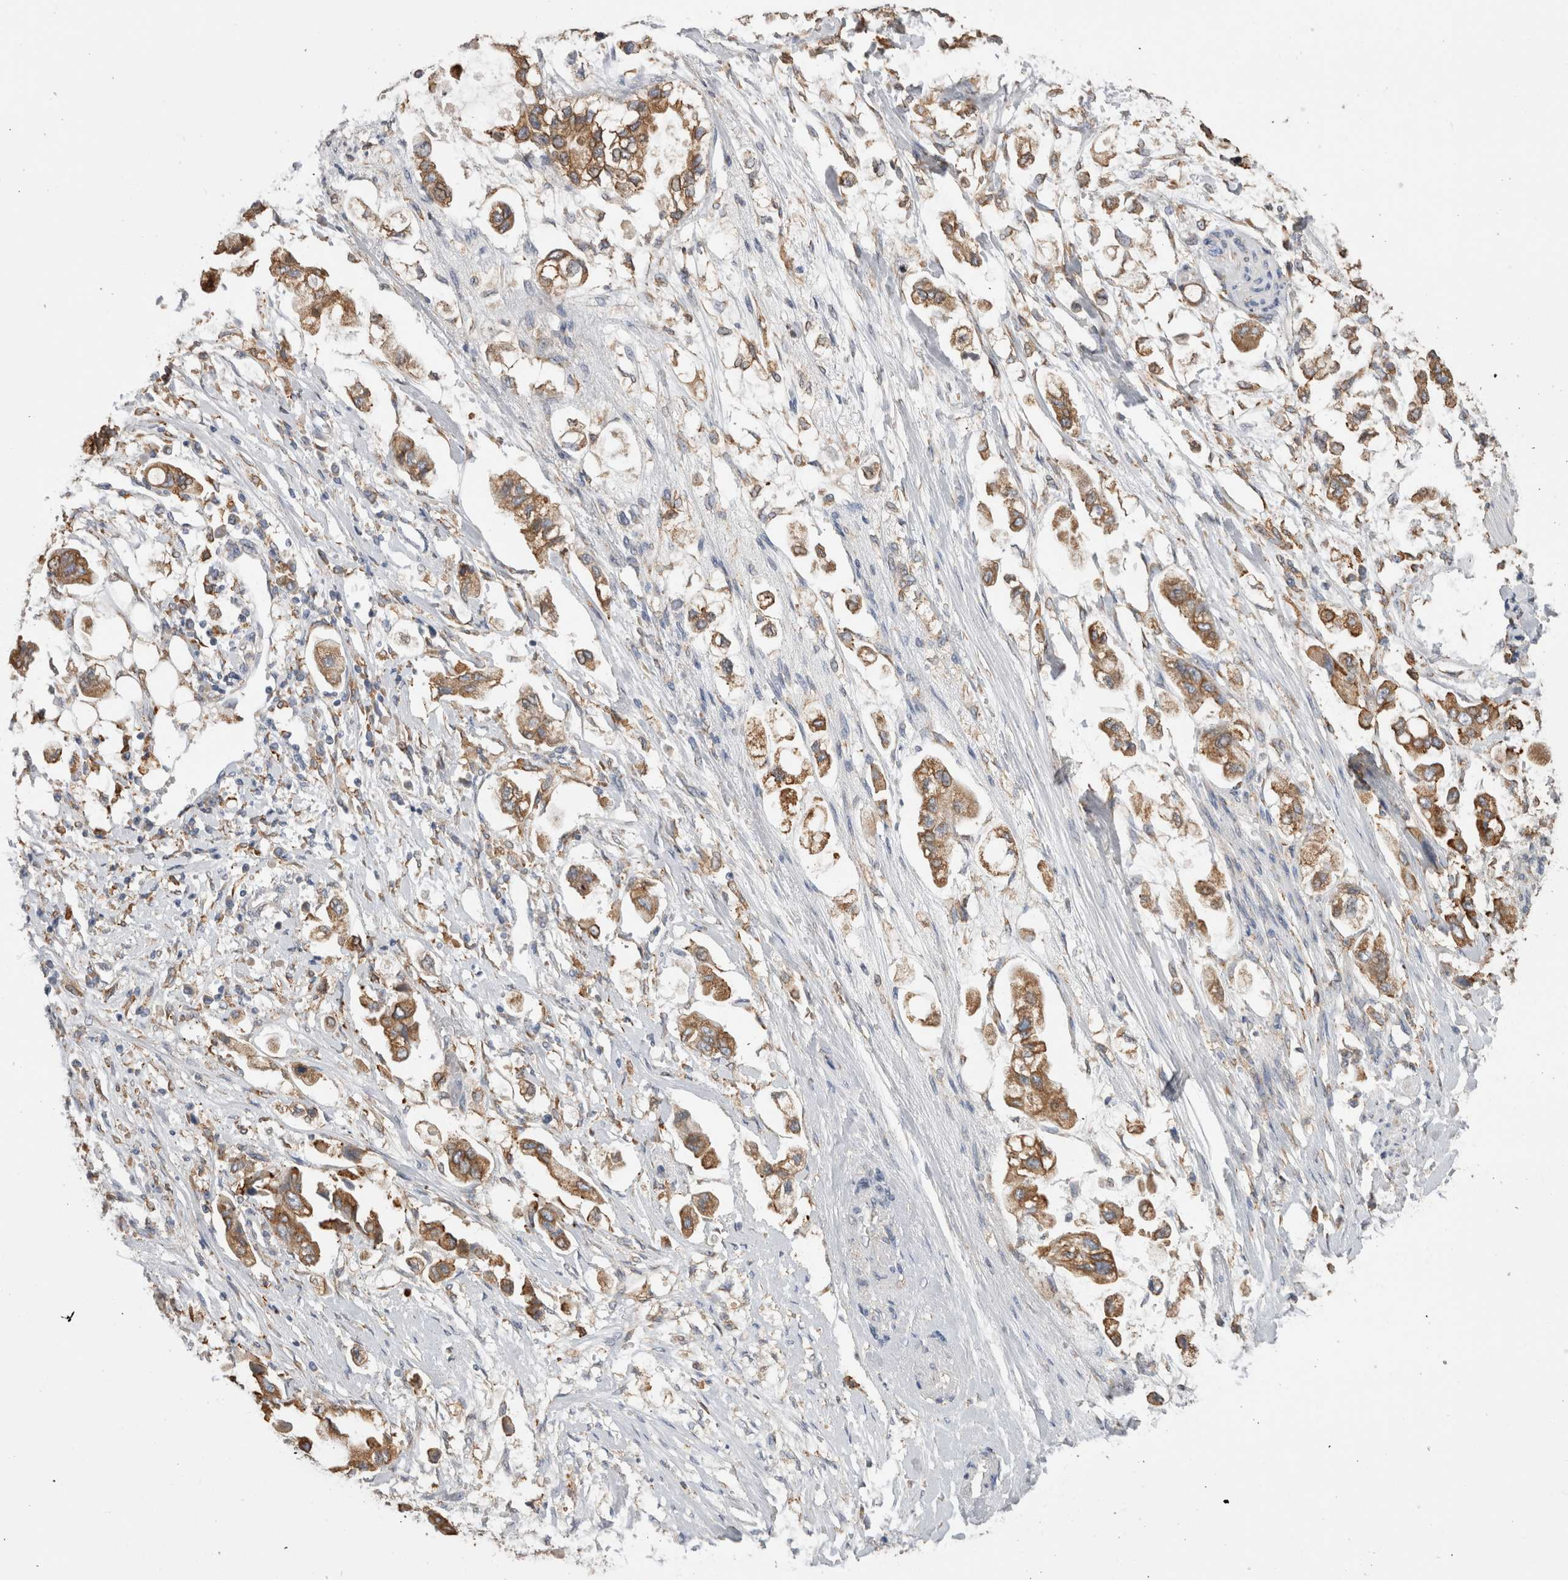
{"staining": {"intensity": "moderate", "quantity": ">75%", "location": "cytoplasmic/membranous"}, "tissue": "stomach cancer", "cell_type": "Tumor cells", "image_type": "cancer", "snomed": [{"axis": "morphology", "description": "Adenocarcinoma, NOS"}, {"axis": "topography", "description": "Stomach"}], "caption": "Immunohistochemistry (IHC) of stomach cancer (adenocarcinoma) demonstrates medium levels of moderate cytoplasmic/membranous expression in about >75% of tumor cells.", "gene": "LRPAP1", "patient": {"sex": "male", "age": 62}}